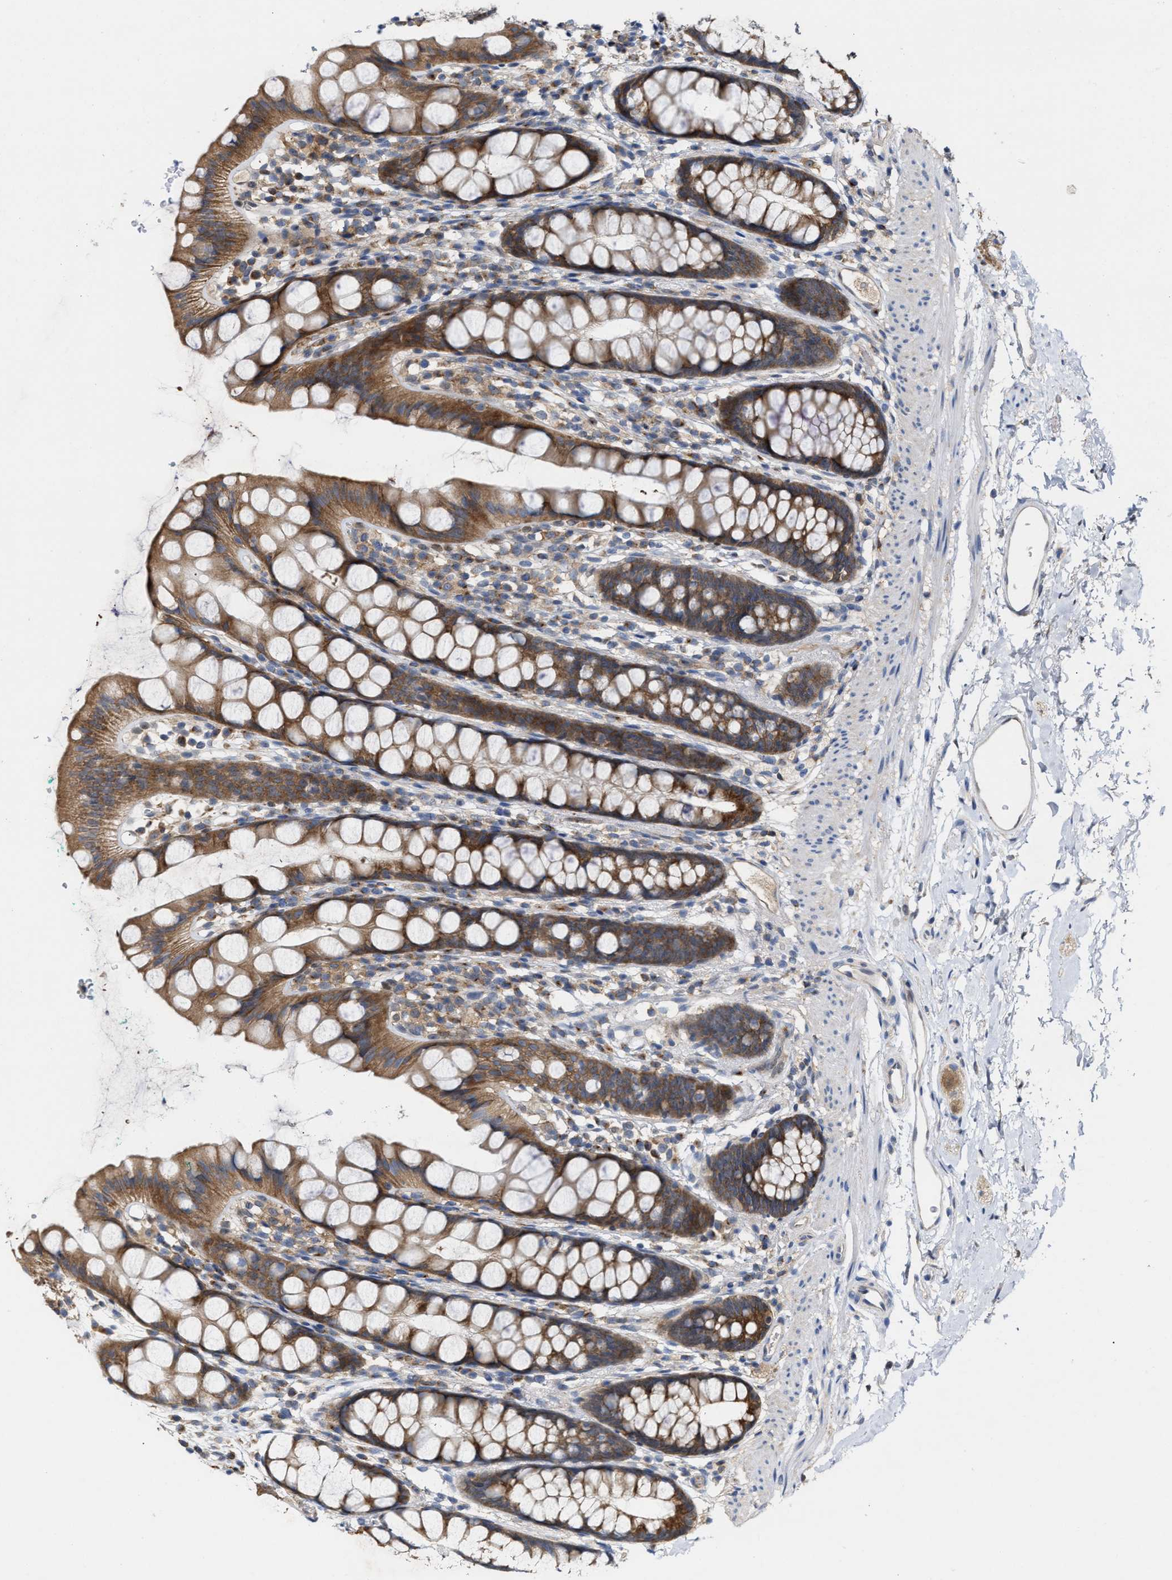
{"staining": {"intensity": "moderate", "quantity": ">75%", "location": "cytoplasmic/membranous"}, "tissue": "rectum", "cell_type": "Glandular cells", "image_type": "normal", "snomed": [{"axis": "morphology", "description": "Normal tissue, NOS"}, {"axis": "topography", "description": "Rectum"}], "caption": "IHC histopathology image of unremarkable rectum stained for a protein (brown), which exhibits medium levels of moderate cytoplasmic/membranous positivity in about >75% of glandular cells.", "gene": "BBLN", "patient": {"sex": "female", "age": 65}}